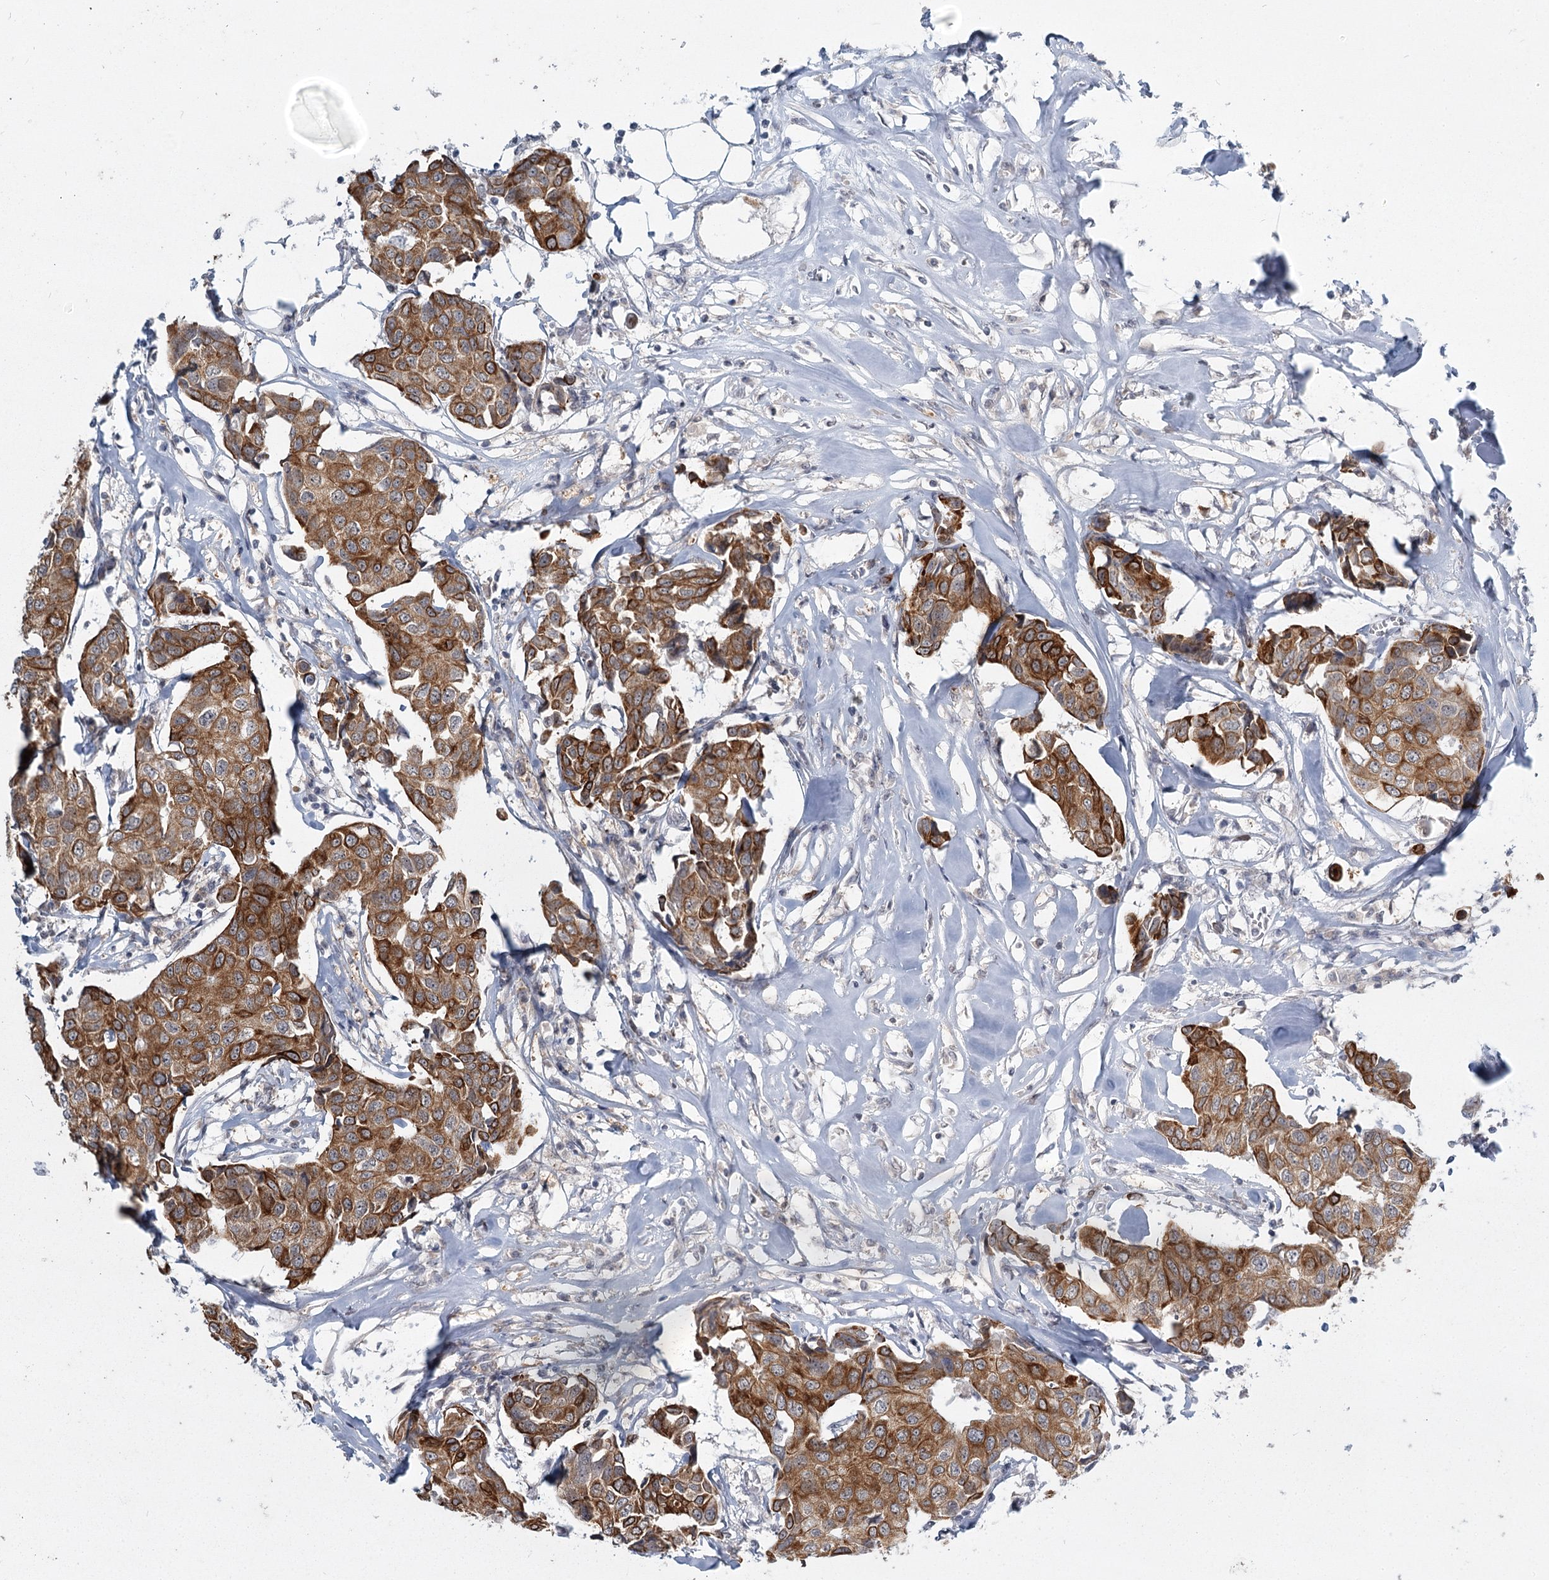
{"staining": {"intensity": "moderate", "quantity": ">75%", "location": "cytoplasmic/membranous"}, "tissue": "breast cancer", "cell_type": "Tumor cells", "image_type": "cancer", "snomed": [{"axis": "morphology", "description": "Duct carcinoma"}, {"axis": "topography", "description": "Breast"}], "caption": "There is medium levels of moderate cytoplasmic/membranous positivity in tumor cells of intraductal carcinoma (breast), as demonstrated by immunohistochemical staining (brown color).", "gene": "TMEM70", "patient": {"sex": "female", "age": 80}}